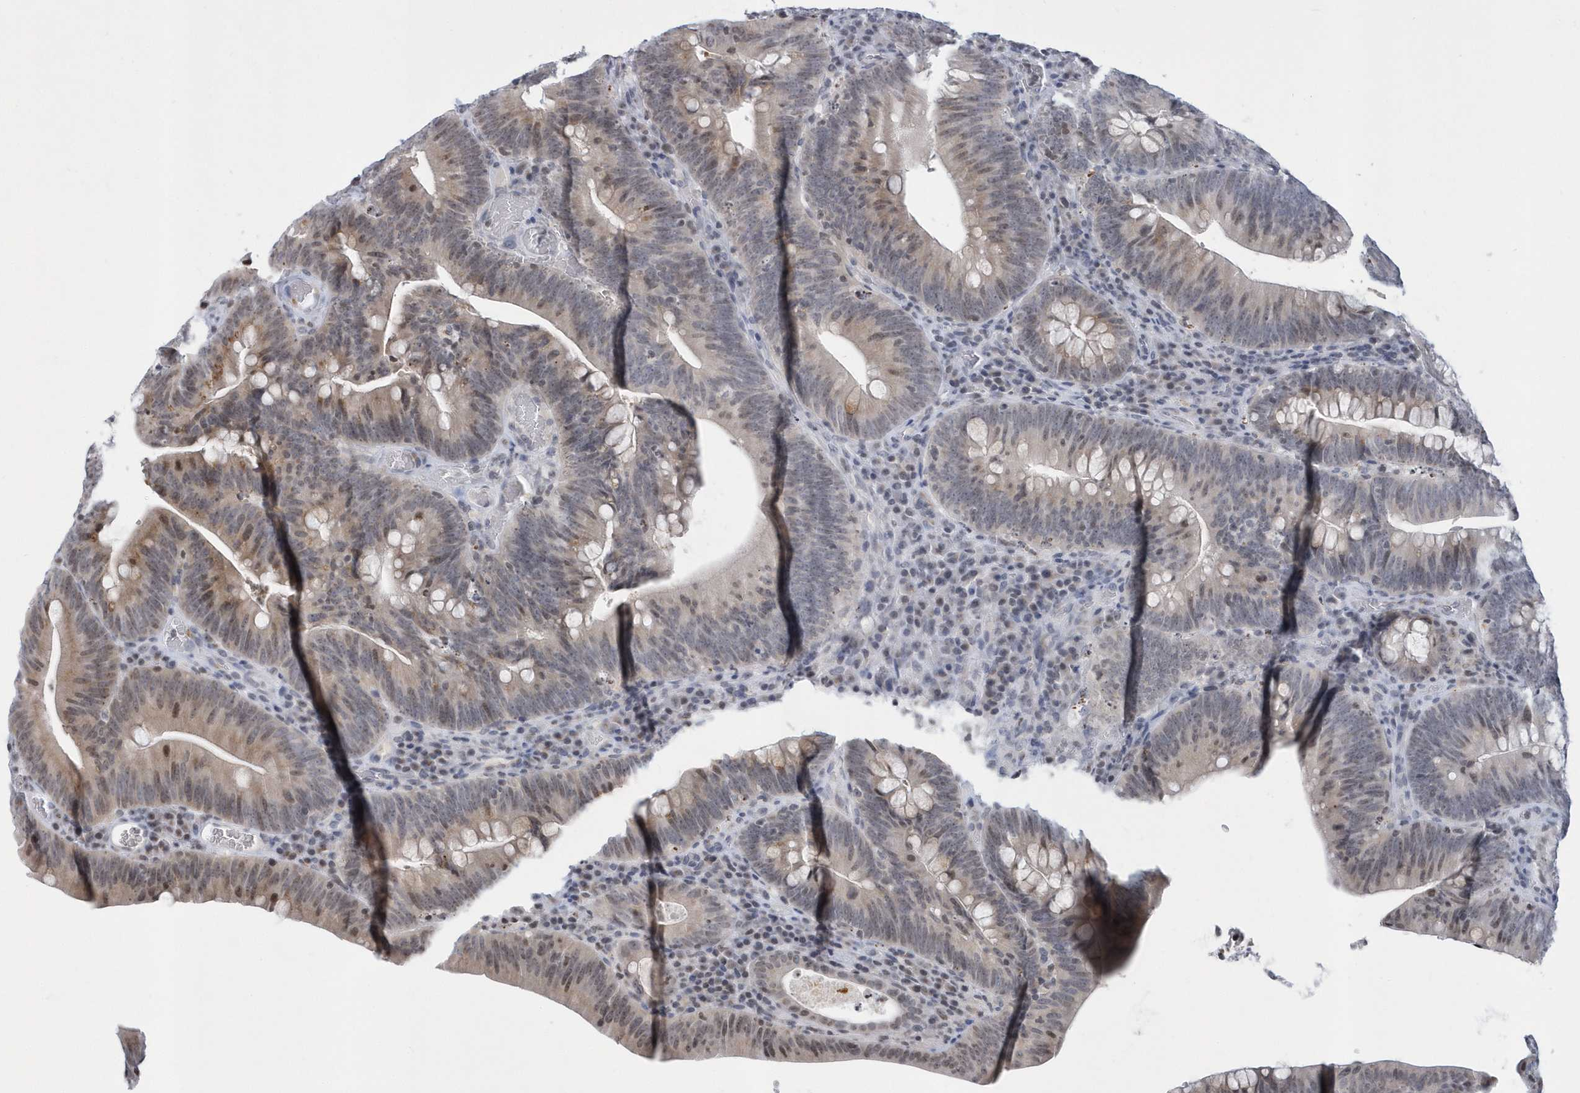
{"staining": {"intensity": "weak", "quantity": "<25%", "location": "cytoplasmic/membranous,nuclear"}, "tissue": "colorectal cancer", "cell_type": "Tumor cells", "image_type": "cancer", "snomed": [{"axis": "morphology", "description": "Normal tissue, NOS"}, {"axis": "topography", "description": "Colon"}], "caption": "Protein analysis of colorectal cancer shows no significant staining in tumor cells.", "gene": "VWA5B2", "patient": {"sex": "female", "age": 82}}